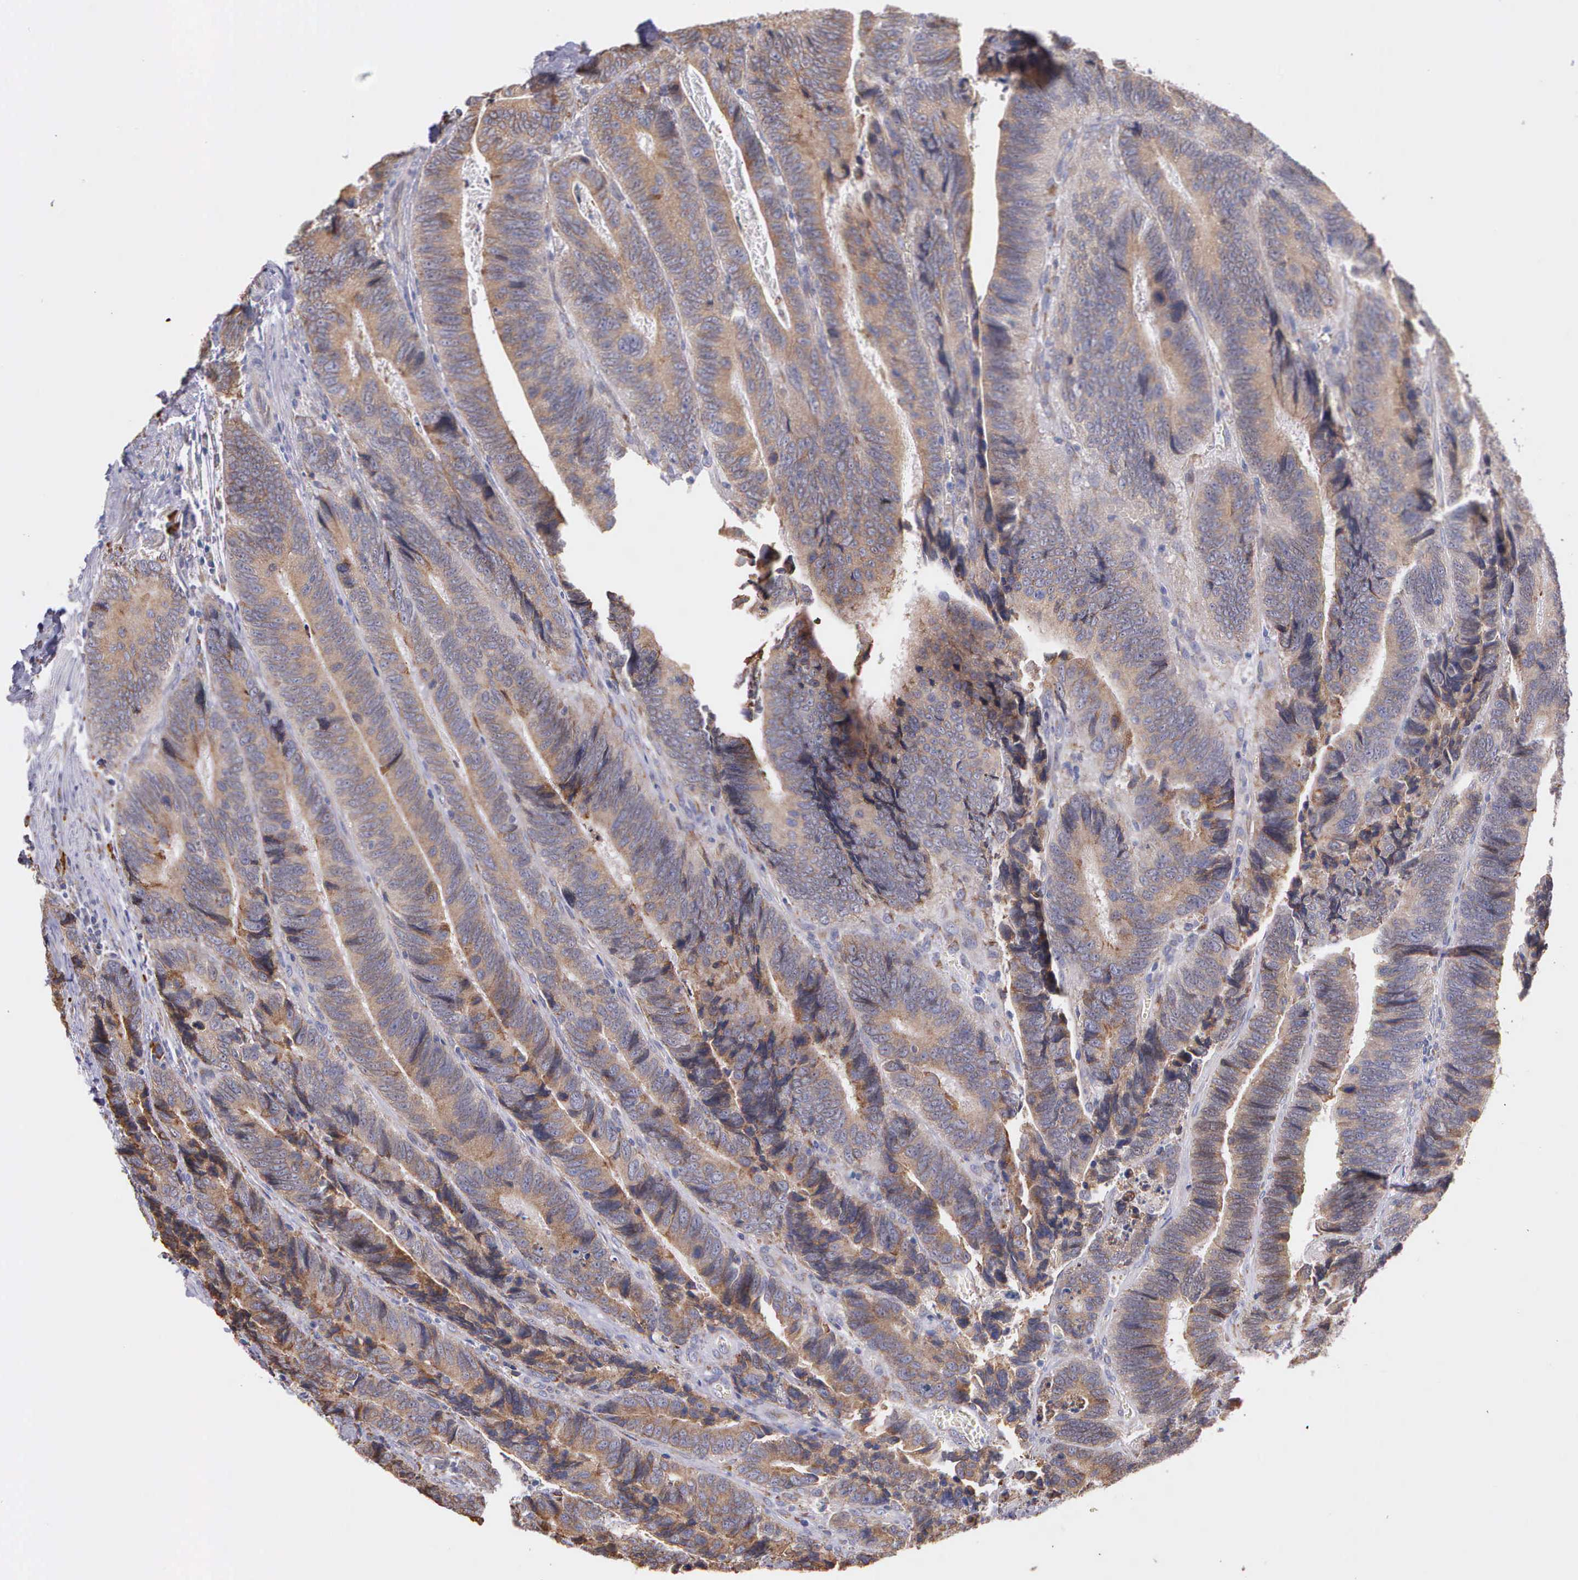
{"staining": {"intensity": "moderate", "quantity": ">75%", "location": "cytoplasmic/membranous"}, "tissue": "colorectal cancer", "cell_type": "Tumor cells", "image_type": "cancer", "snomed": [{"axis": "morphology", "description": "Adenocarcinoma, NOS"}, {"axis": "topography", "description": "Colon"}], "caption": "Human colorectal adenocarcinoma stained with a protein marker displays moderate staining in tumor cells.", "gene": "ZC3H12B", "patient": {"sex": "male", "age": 72}}